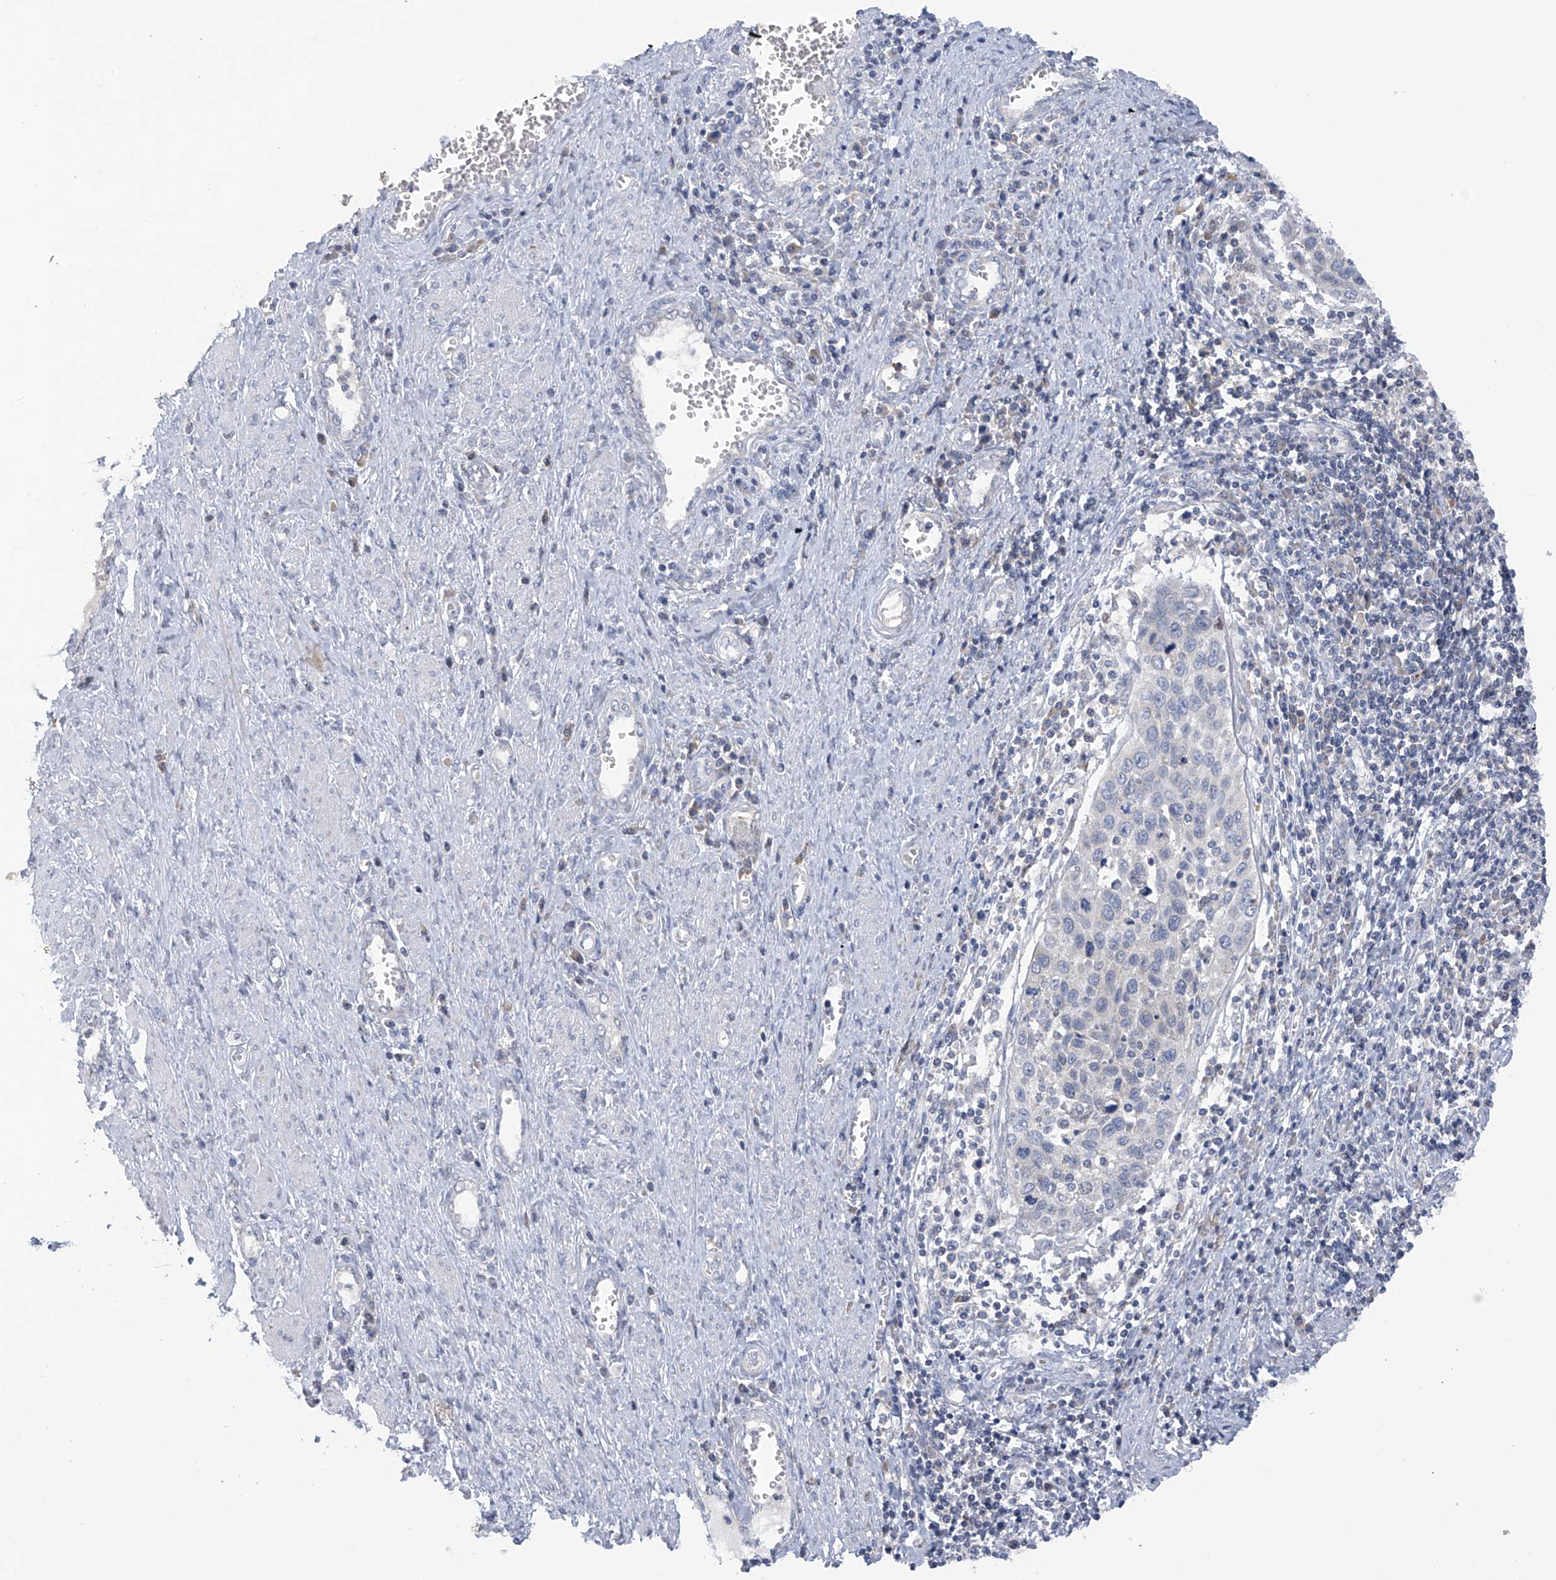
{"staining": {"intensity": "negative", "quantity": "none", "location": "none"}, "tissue": "cervical cancer", "cell_type": "Tumor cells", "image_type": "cancer", "snomed": [{"axis": "morphology", "description": "Squamous cell carcinoma, NOS"}, {"axis": "topography", "description": "Cervix"}], "caption": "A photomicrograph of cervical cancer stained for a protein displays no brown staining in tumor cells. (DAB IHC, high magnification).", "gene": "SLCO4A1", "patient": {"sex": "female", "age": 32}}